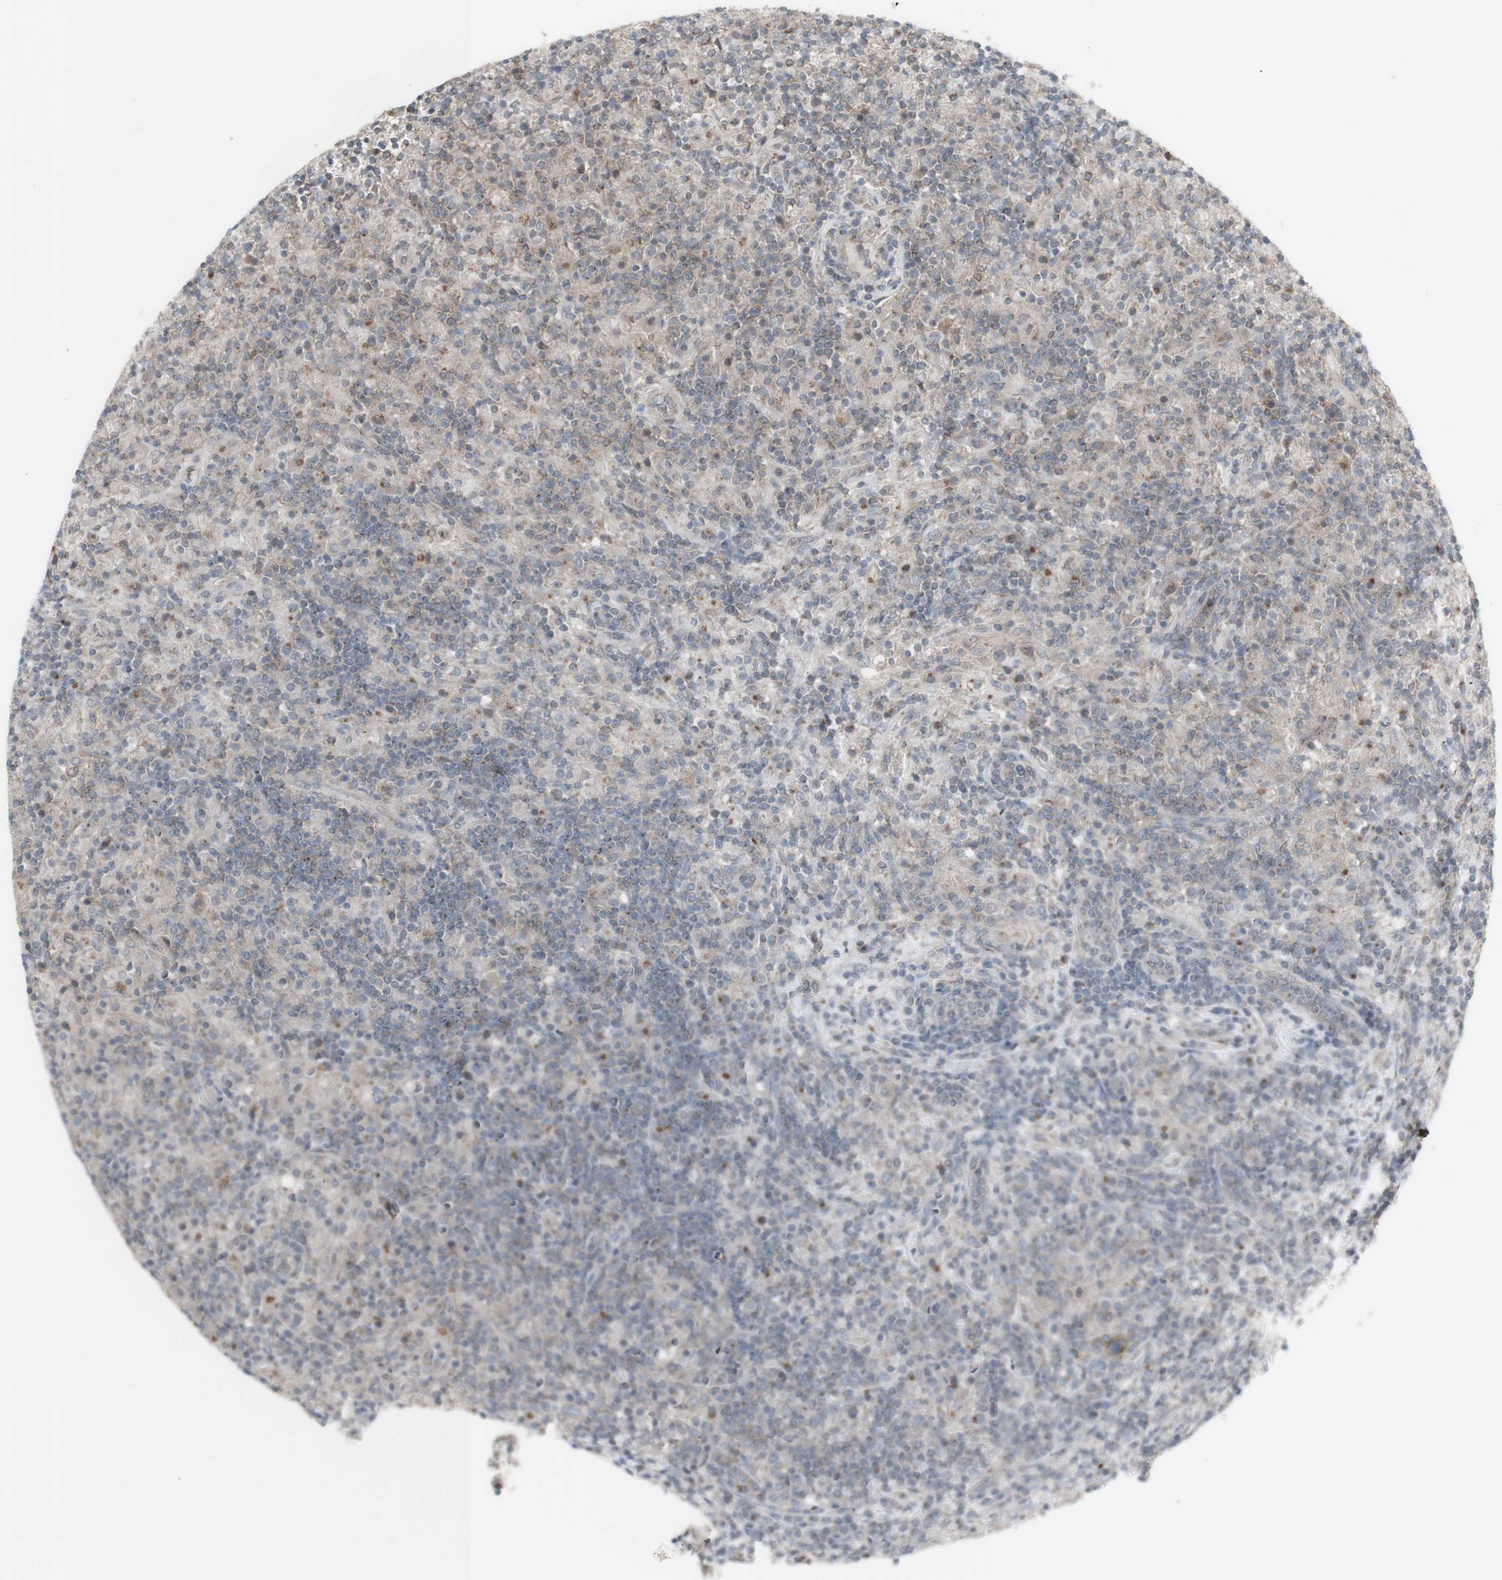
{"staining": {"intensity": "weak", "quantity": "<25%", "location": "cytoplasmic/membranous"}, "tissue": "lymphoma", "cell_type": "Tumor cells", "image_type": "cancer", "snomed": [{"axis": "morphology", "description": "Hodgkin's disease, NOS"}, {"axis": "topography", "description": "Lymph node"}], "caption": "Immunohistochemistry image of human Hodgkin's disease stained for a protein (brown), which displays no positivity in tumor cells.", "gene": "GALNT6", "patient": {"sex": "male", "age": 70}}